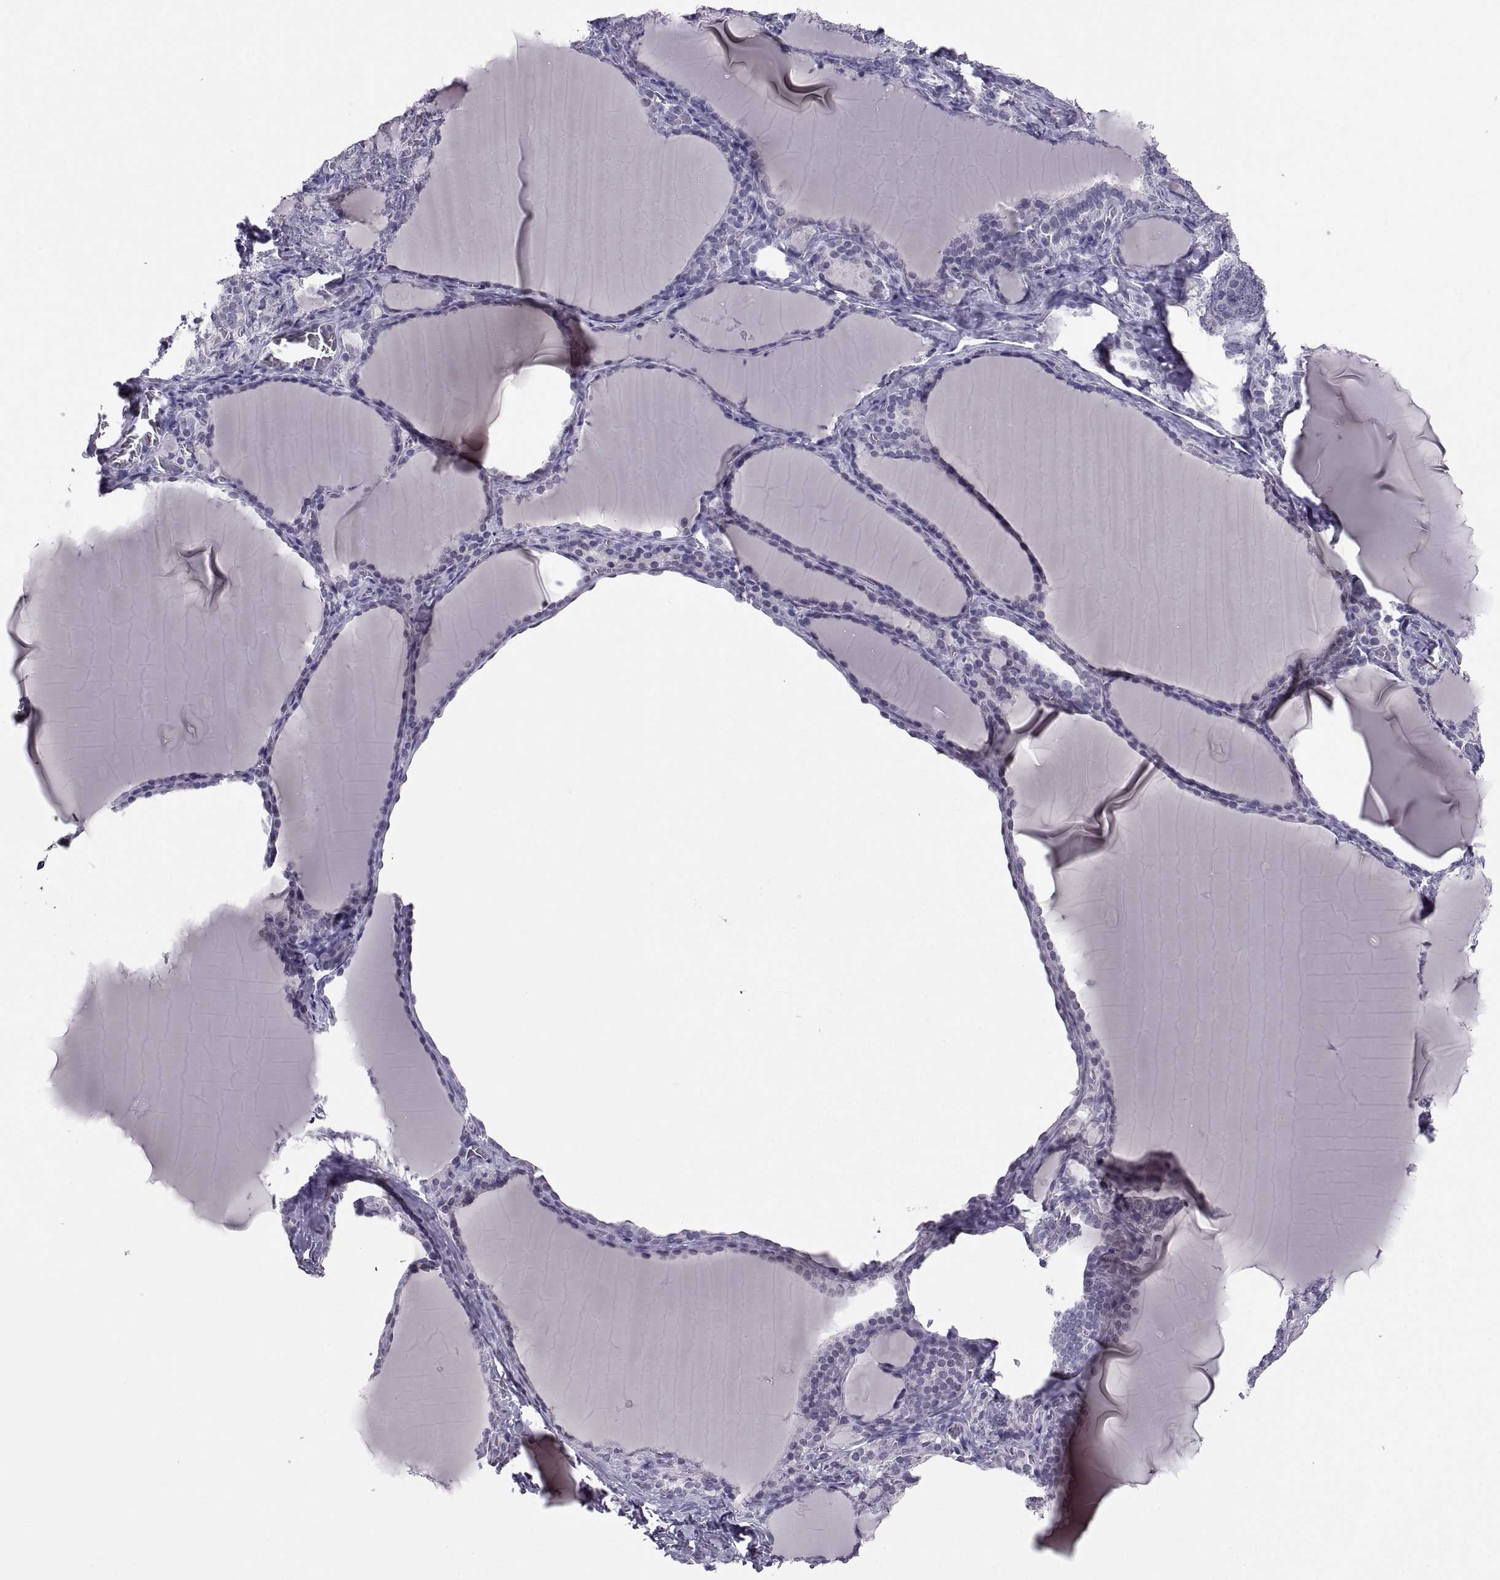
{"staining": {"intensity": "negative", "quantity": "none", "location": "none"}, "tissue": "thyroid gland", "cell_type": "Glandular cells", "image_type": "normal", "snomed": [{"axis": "morphology", "description": "Normal tissue, NOS"}, {"axis": "morphology", "description": "Hyperplasia, NOS"}, {"axis": "topography", "description": "Thyroid gland"}], "caption": "Immunohistochemistry histopathology image of normal thyroid gland: human thyroid gland stained with DAB (3,3'-diaminobenzidine) shows no significant protein expression in glandular cells. (IHC, brightfield microscopy, high magnification).", "gene": "SOX21", "patient": {"sex": "female", "age": 27}}